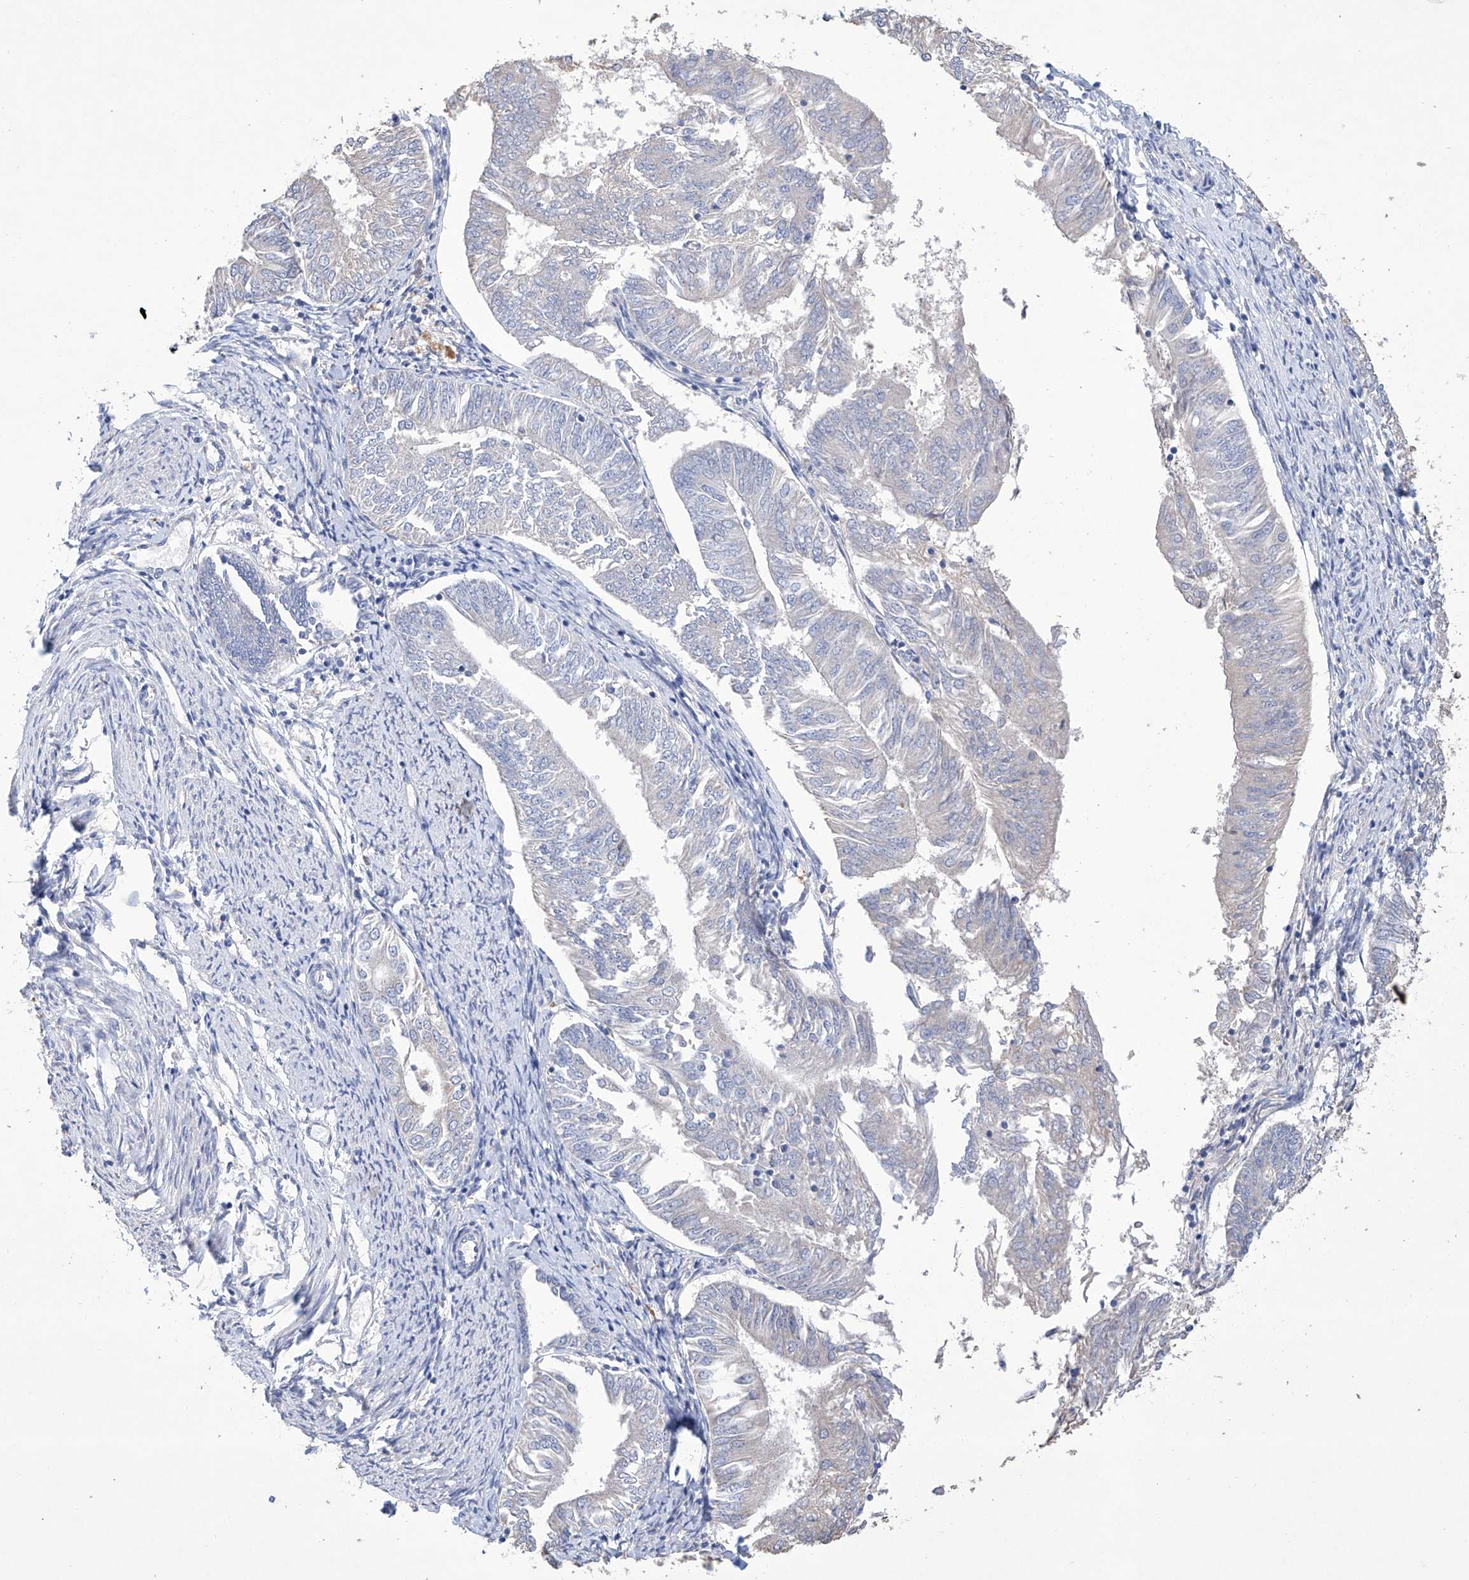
{"staining": {"intensity": "negative", "quantity": "none", "location": "none"}, "tissue": "endometrial cancer", "cell_type": "Tumor cells", "image_type": "cancer", "snomed": [{"axis": "morphology", "description": "Adenocarcinoma, NOS"}, {"axis": "topography", "description": "Endometrium"}], "caption": "DAB (3,3'-diaminobenzidine) immunohistochemical staining of human endometrial adenocarcinoma reveals no significant expression in tumor cells.", "gene": "AFG1L", "patient": {"sex": "female", "age": 58}}